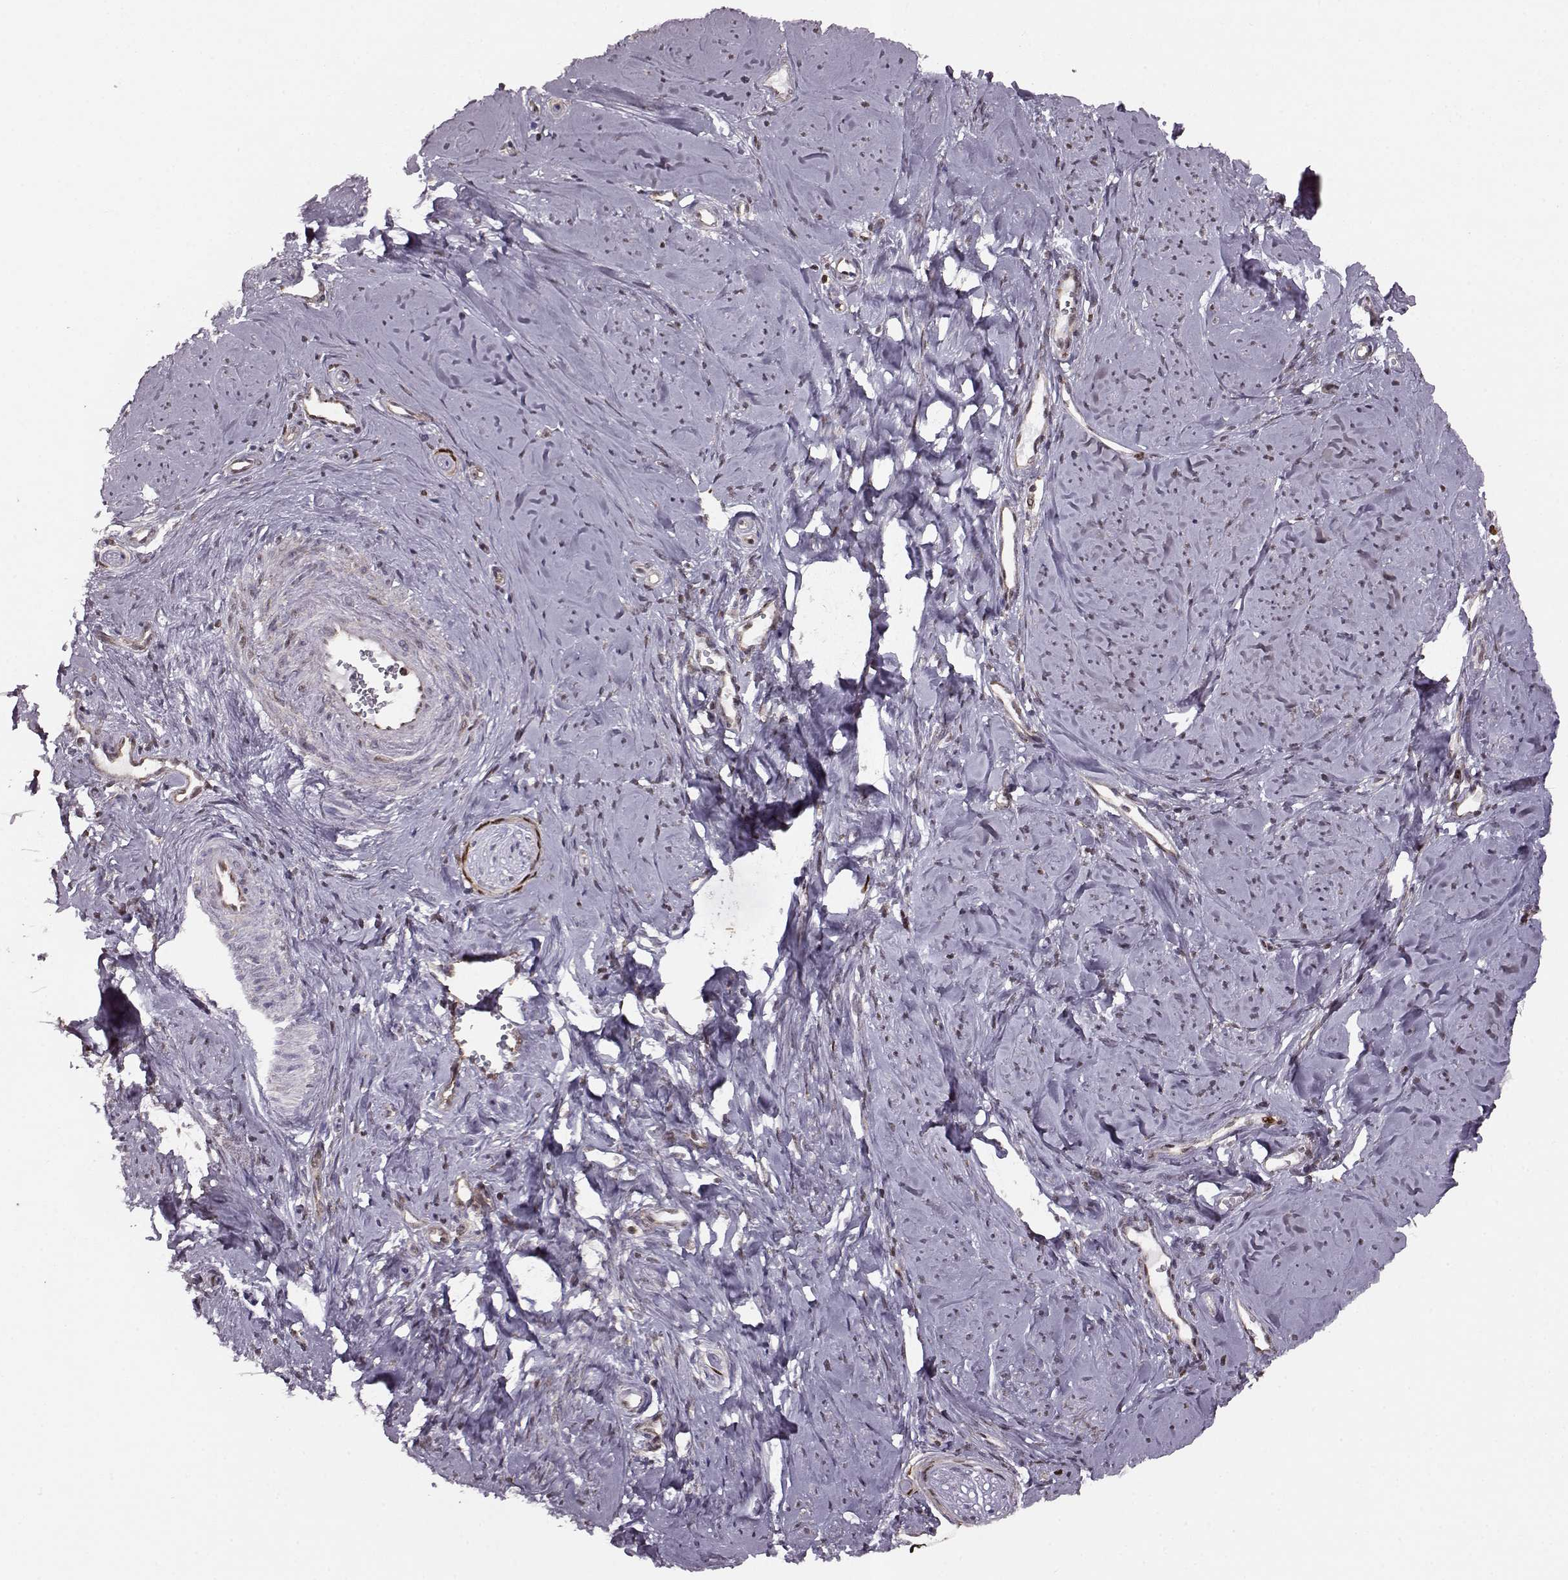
{"staining": {"intensity": "moderate", "quantity": "25%-75%", "location": "nuclear"}, "tissue": "smooth muscle", "cell_type": "Smooth muscle cells", "image_type": "normal", "snomed": [{"axis": "morphology", "description": "Normal tissue, NOS"}, {"axis": "topography", "description": "Smooth muscle"}], "caption": "Smooth muscle cells reveal medium levels of moderate nuclear staining in approximately 25%-75% of cells in normal human smooth muscle.", "gene": "KLF6", "patient": {"sex": "female", "age": 48}}